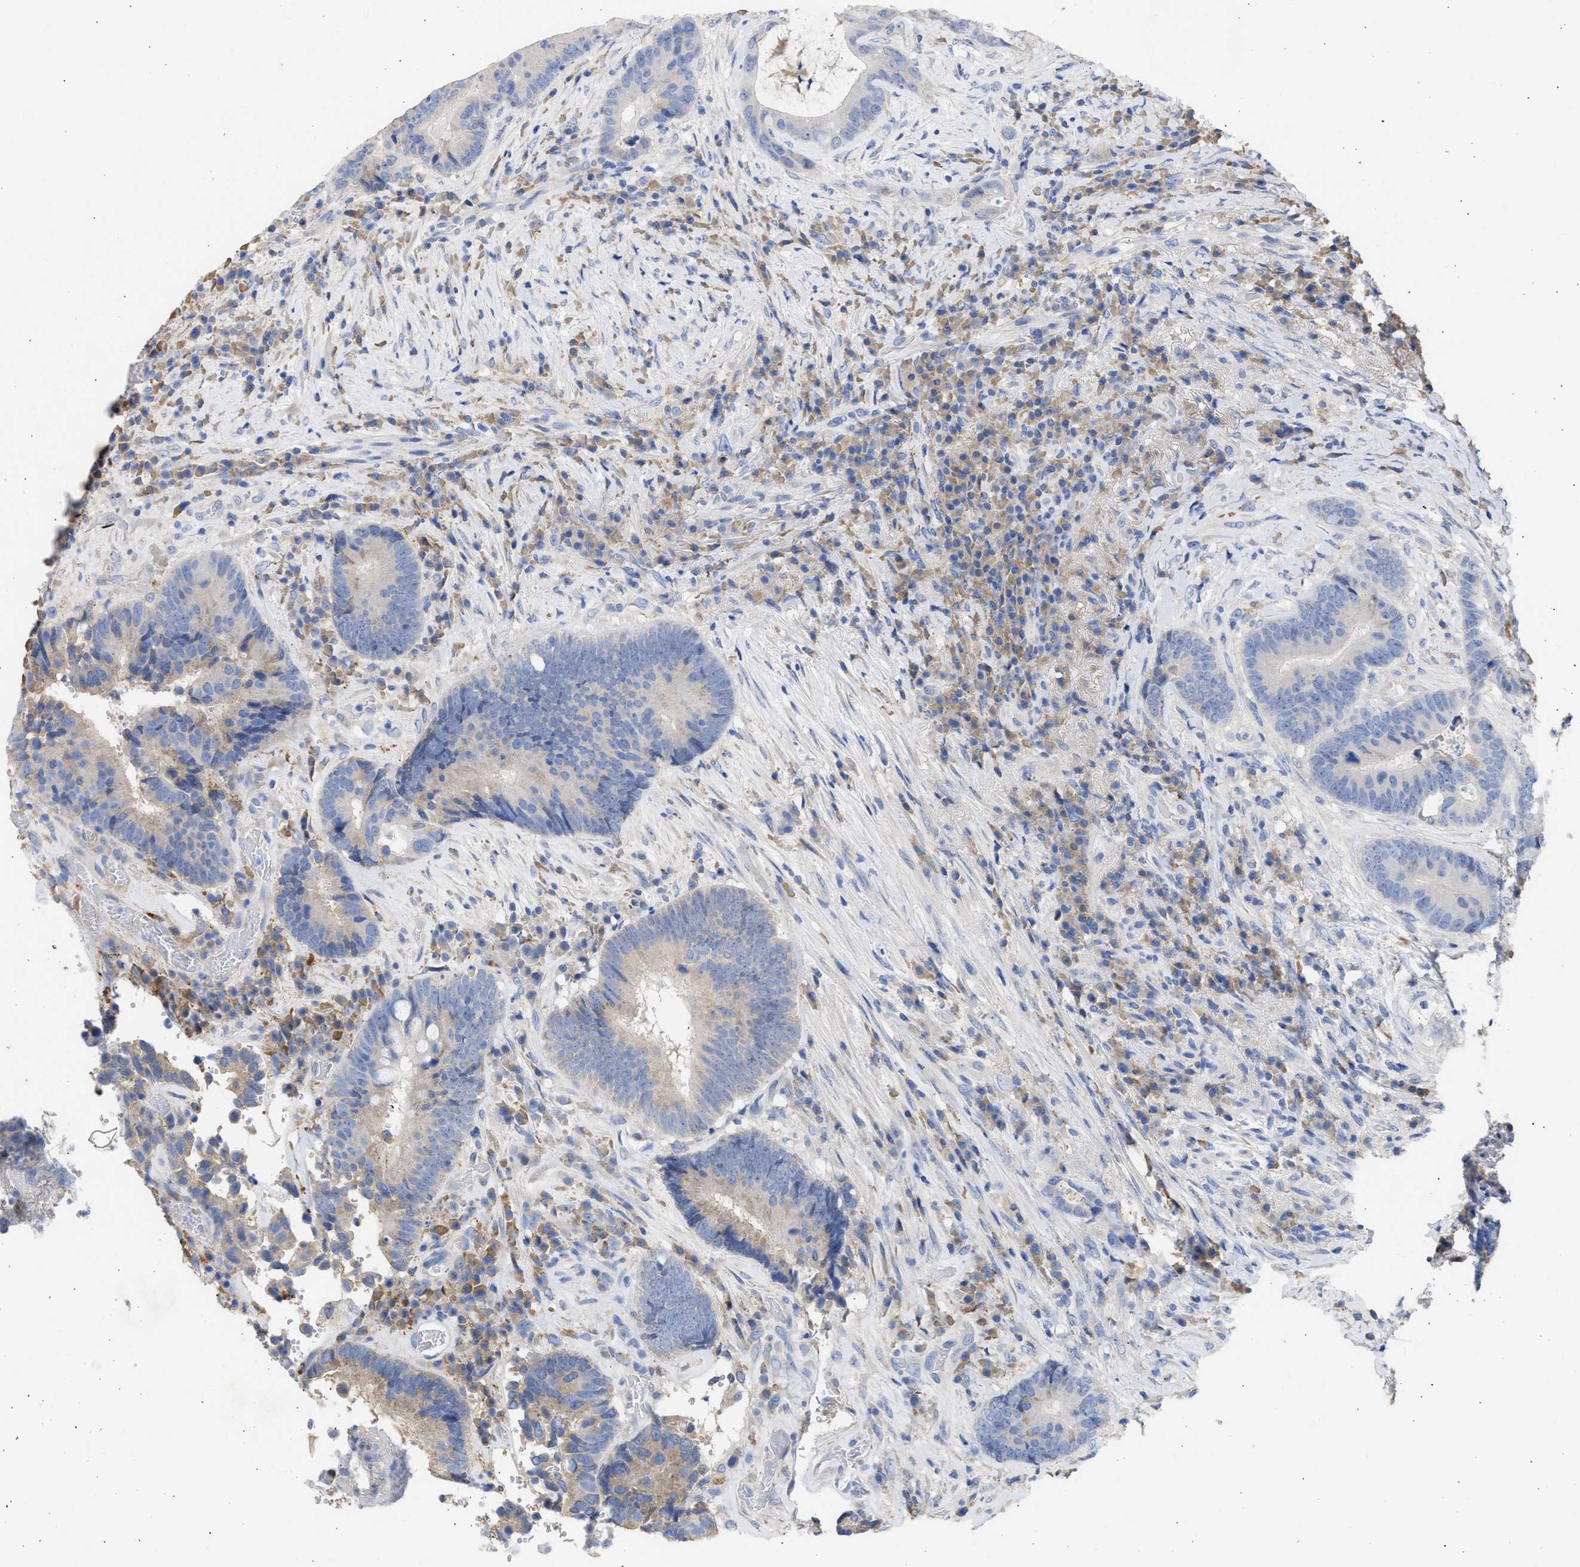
{"staining": {"intensity": "weak", "quantity": "<25%", "location": "cytoplasmic/membranous"}, "tissue": "colorectal cancer", "cell_type": "Tumor cells", "image_type": "cancer", "snomed": [{"axis": "morphology", "description": "Adenocarcinoma, NOS"}, {"axis": "topography", "description": "Rectum"}], "caption": "Tumor cells show no significant staining in colorectal cancer (adenocarcinoma). (DAB immunohistochemistry visualized using brightfield microscopy, high magnification).", "gene": "RSPH1", "patient": {"sex": "female", "age": 89}}